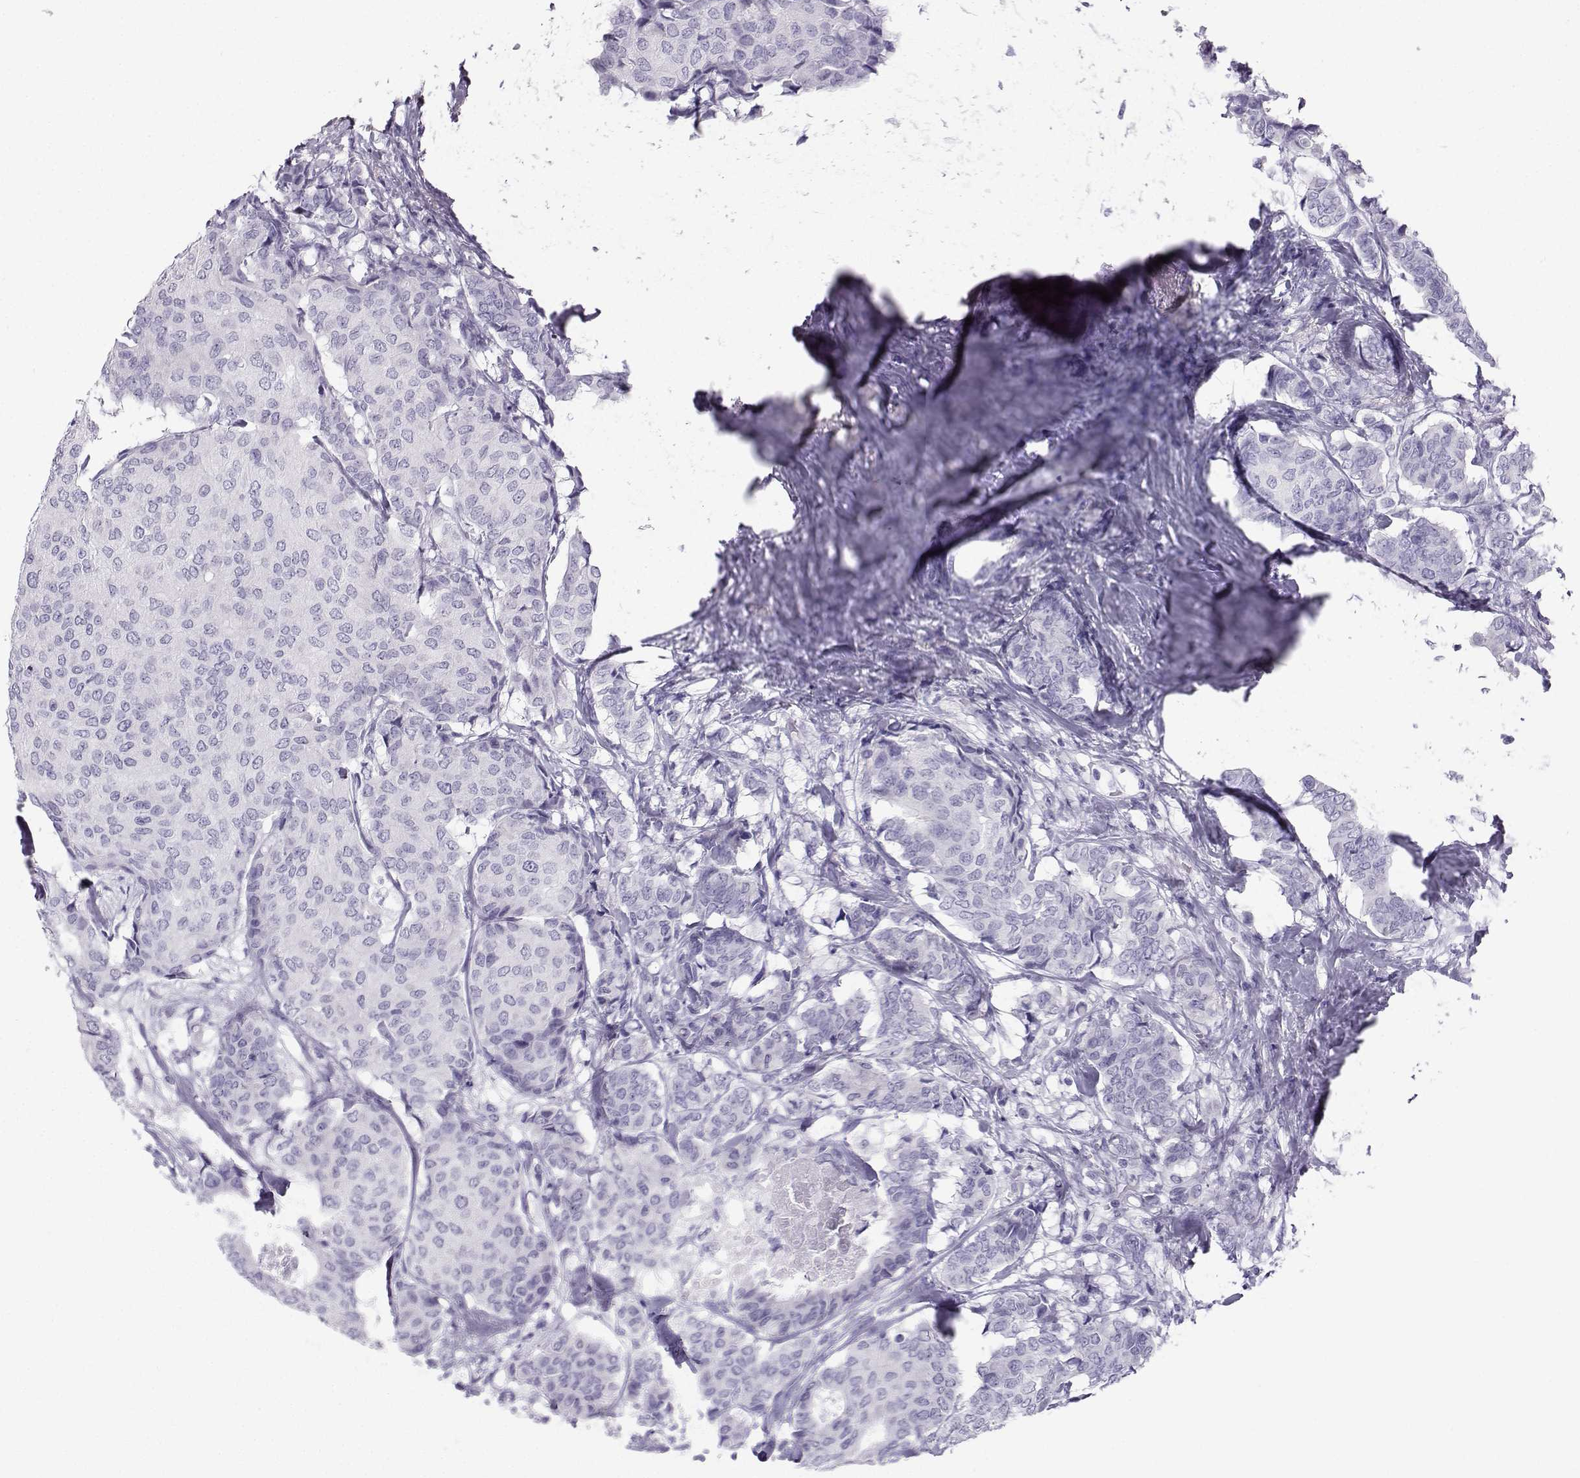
{"staining": {"intensity": "negative", "quantity": "none", "location": "none"}, "tissue": "breast cancer", "cell_type": "Tumor cells", "image_type": "cancer", "snomed": [{"axis": "morphology", "description": "Duct carcinoma"}, {"axis": "topography", "description": "Breast"}], "caption": "Immunohistochemical staining of human breast cancer (infiltrating ductal carcinoma) exhibits no significant staining in tumor cells. (Immunohistochemistry, brightfield microscopy, high magnification).", "gene": "NEFL", "patient": {"sex": "female", "age": 75}}